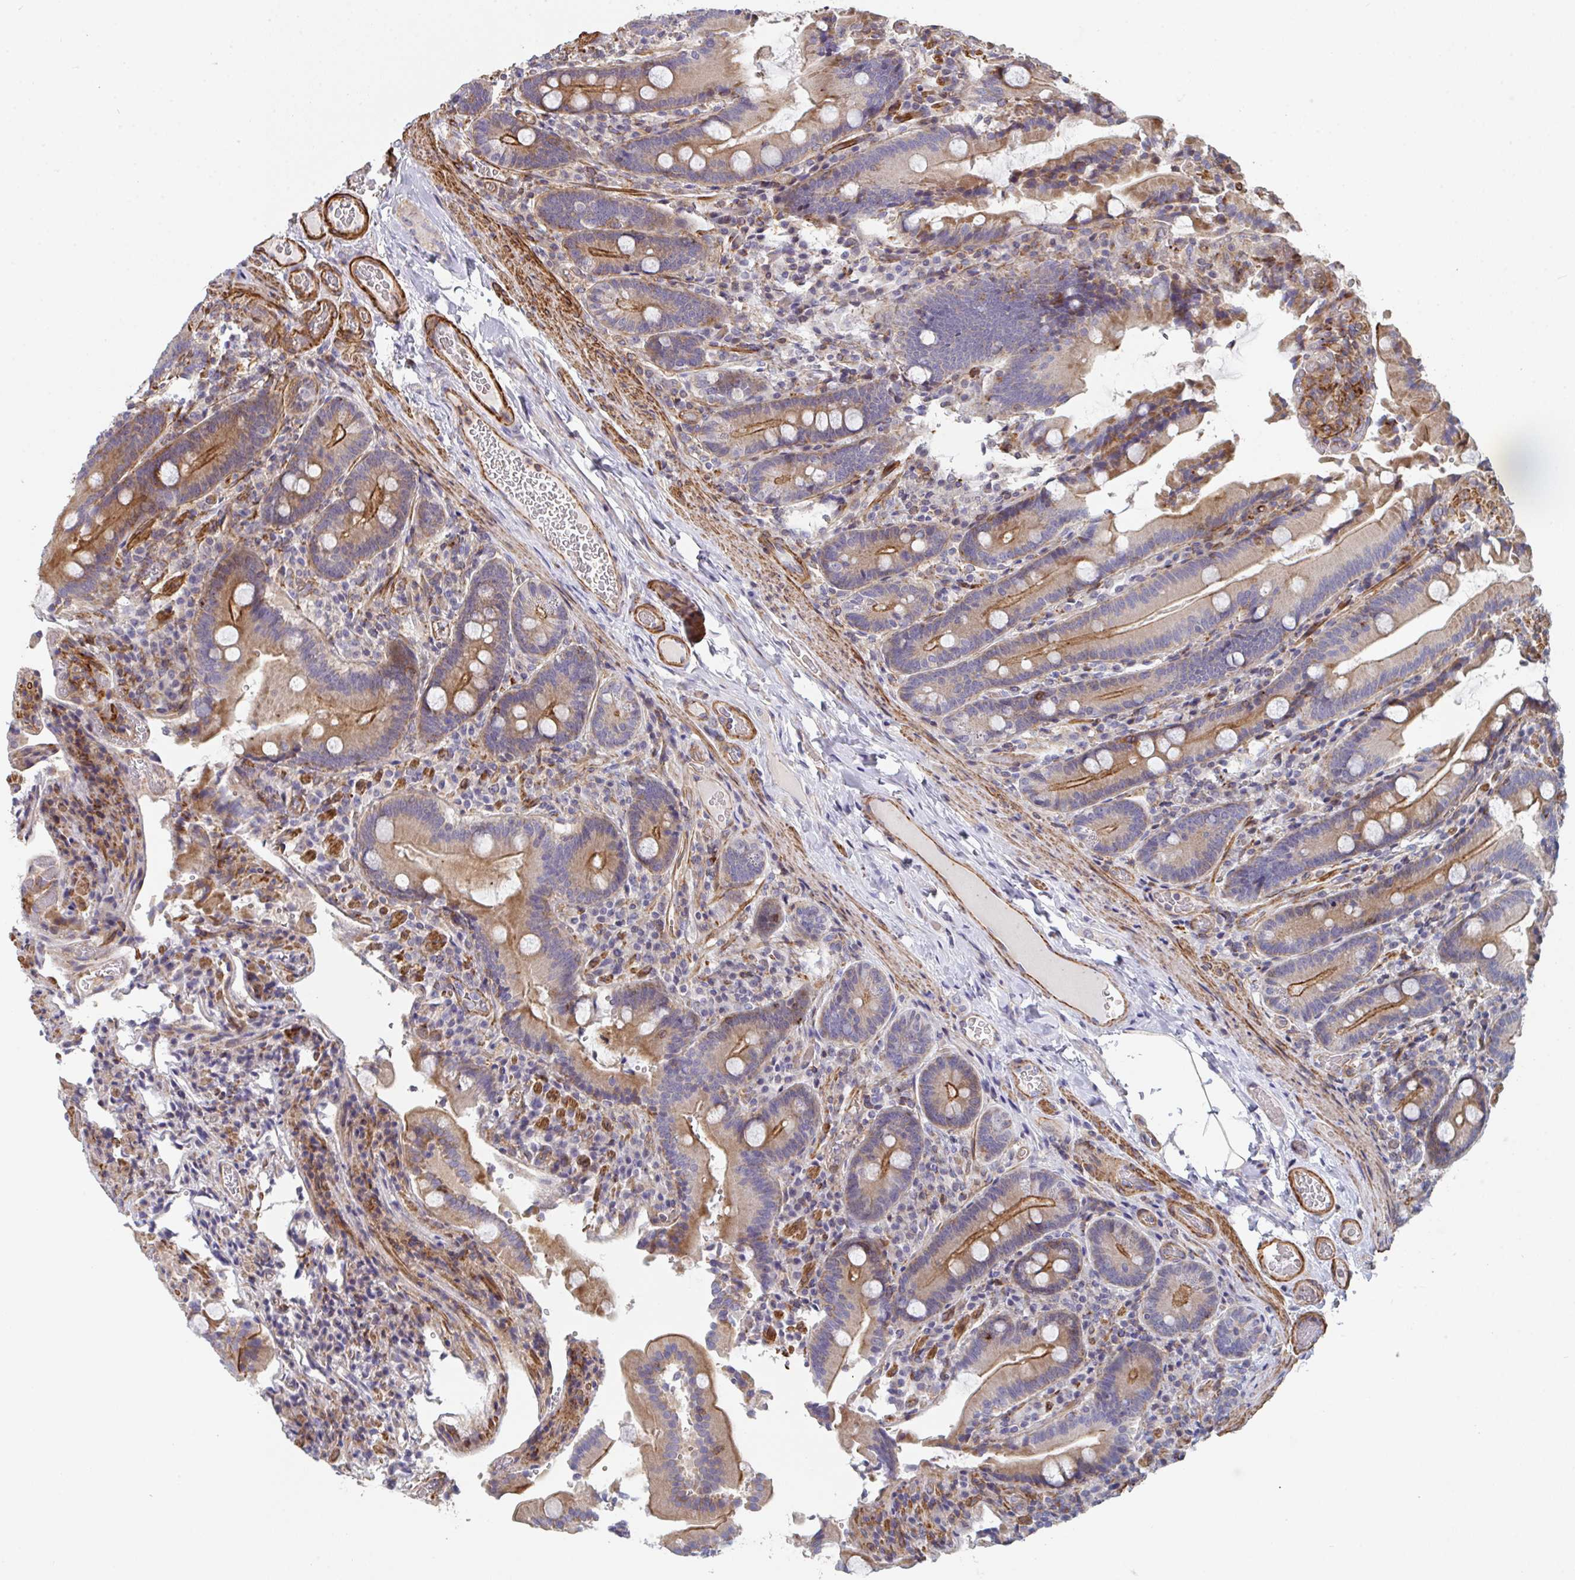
{"staining": {"intensity": "moderate", "quantity": ">75%", "location": "cytoplasmic/membranous"}, "tissue": "duodenum", "cell_type": "Glandular cells", "image_type": "normal", "snomed": [{"axis": "morphology", "description": "Normal tissue, NOS"}, {"axis": "topography", "description": "Duodenum"}], "caption": "An IHC image of normal tissue is shown. Protein staining in brown labels moderate cytoplasmic/membranous positivity in duodenum within glandular cells.", "gene": "FZD2", "patient": {"sex": "female", "age": 62}}